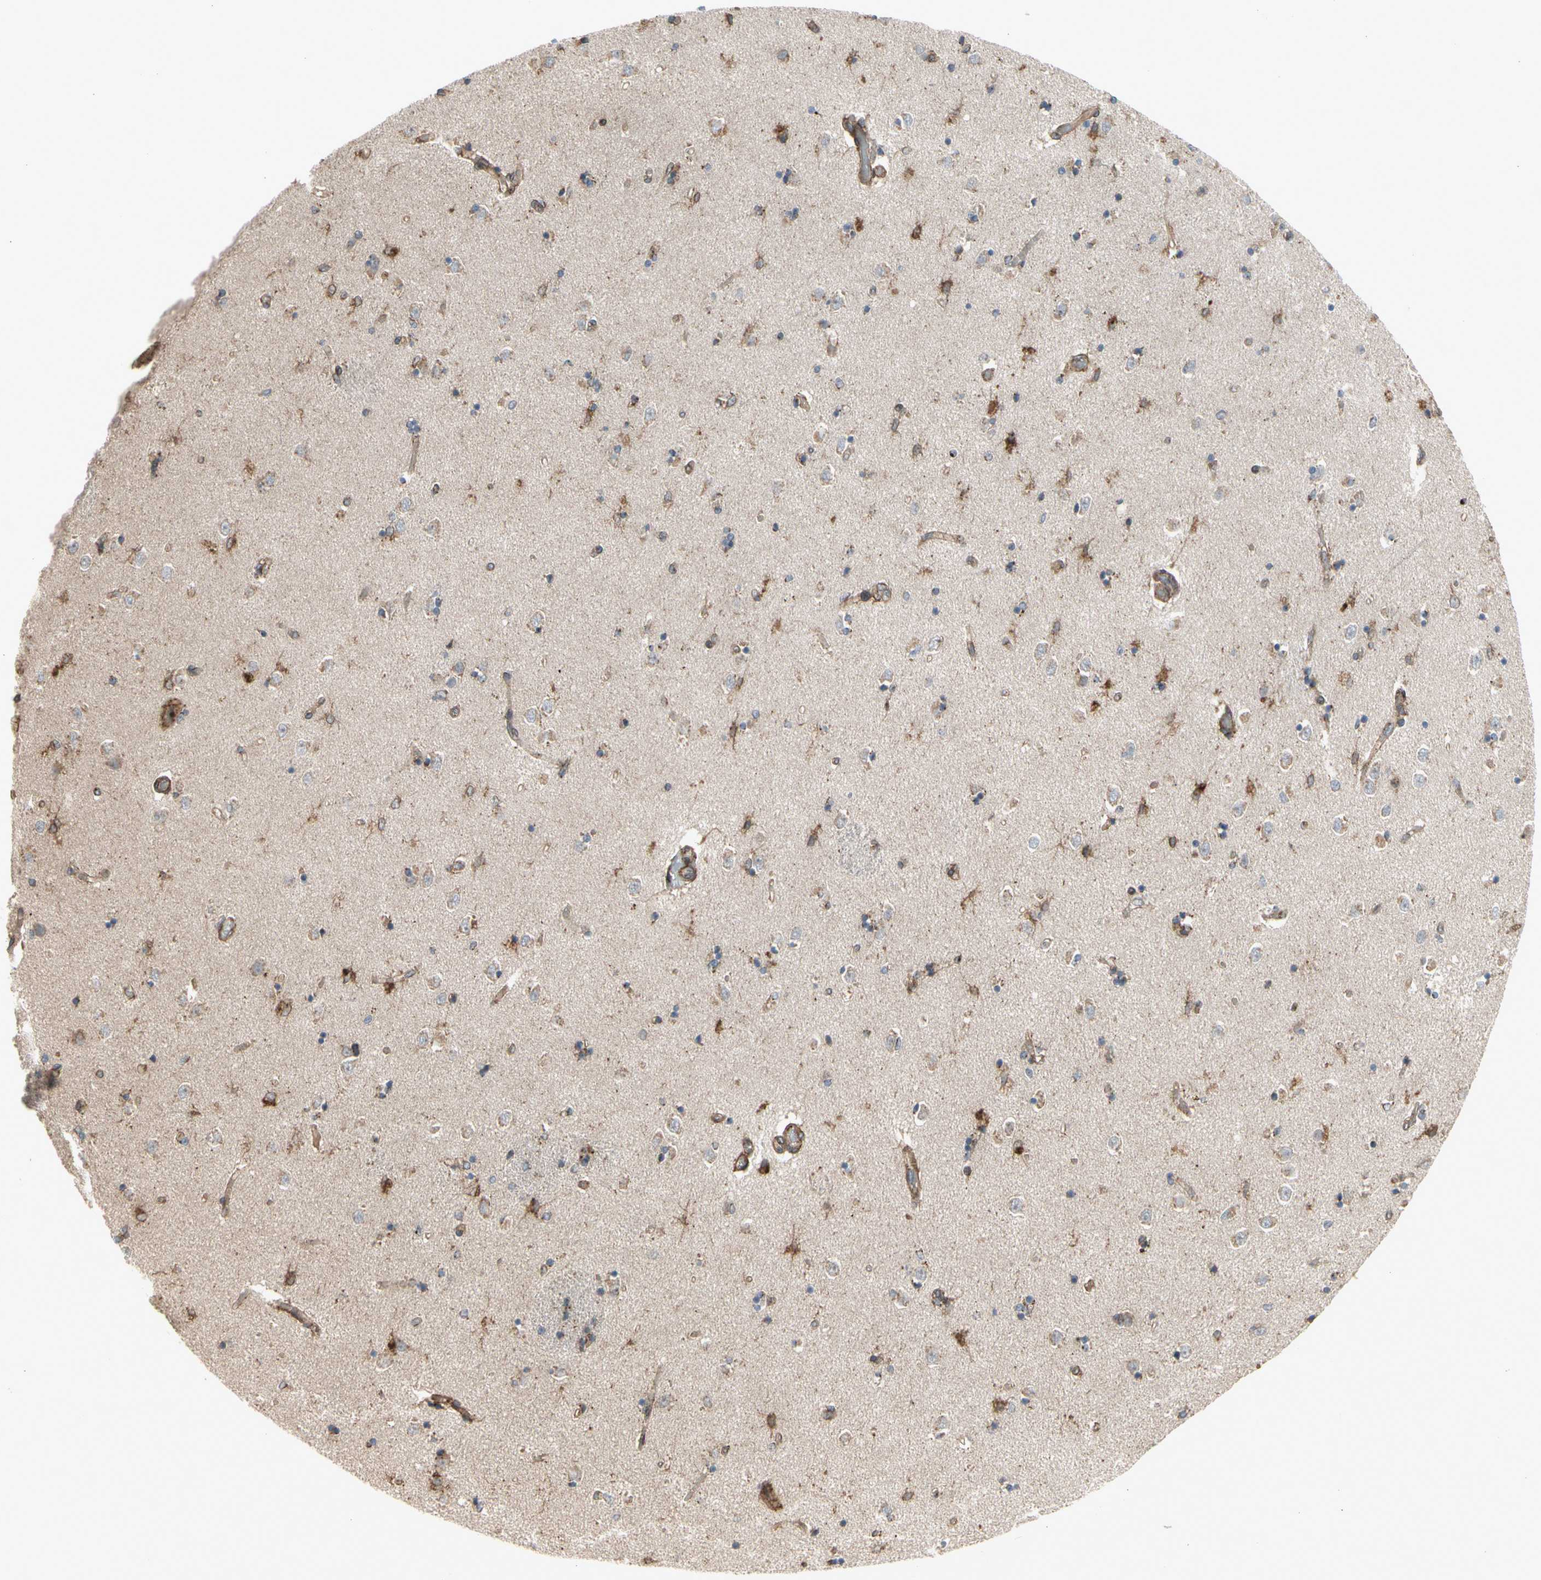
{"staining": {"intensity": "moderate", "quantity": "25%-75%", "location": "cytoplasmic/membranous"}, "tissue": "caudate", "cell_type": "Glial cells", "image_type": "normal", "snomed": [{"axis": "morphology", "description": "Normal tissue, NOS"}, {"axis": "topography", "description": "Lateral ventricle wall"}], "caption": "Immunohistochemical staining of unremarkable human caudate reveals 25%-75% levels of moderate cytoplasmic/membranous protein expression in approximately 25%-75% of glial cells. (DAB = brown stain, brightfield microscopy at high magnification).", "gene": "SLC39A9", "patient": {"sex": "female", "age": 54}}